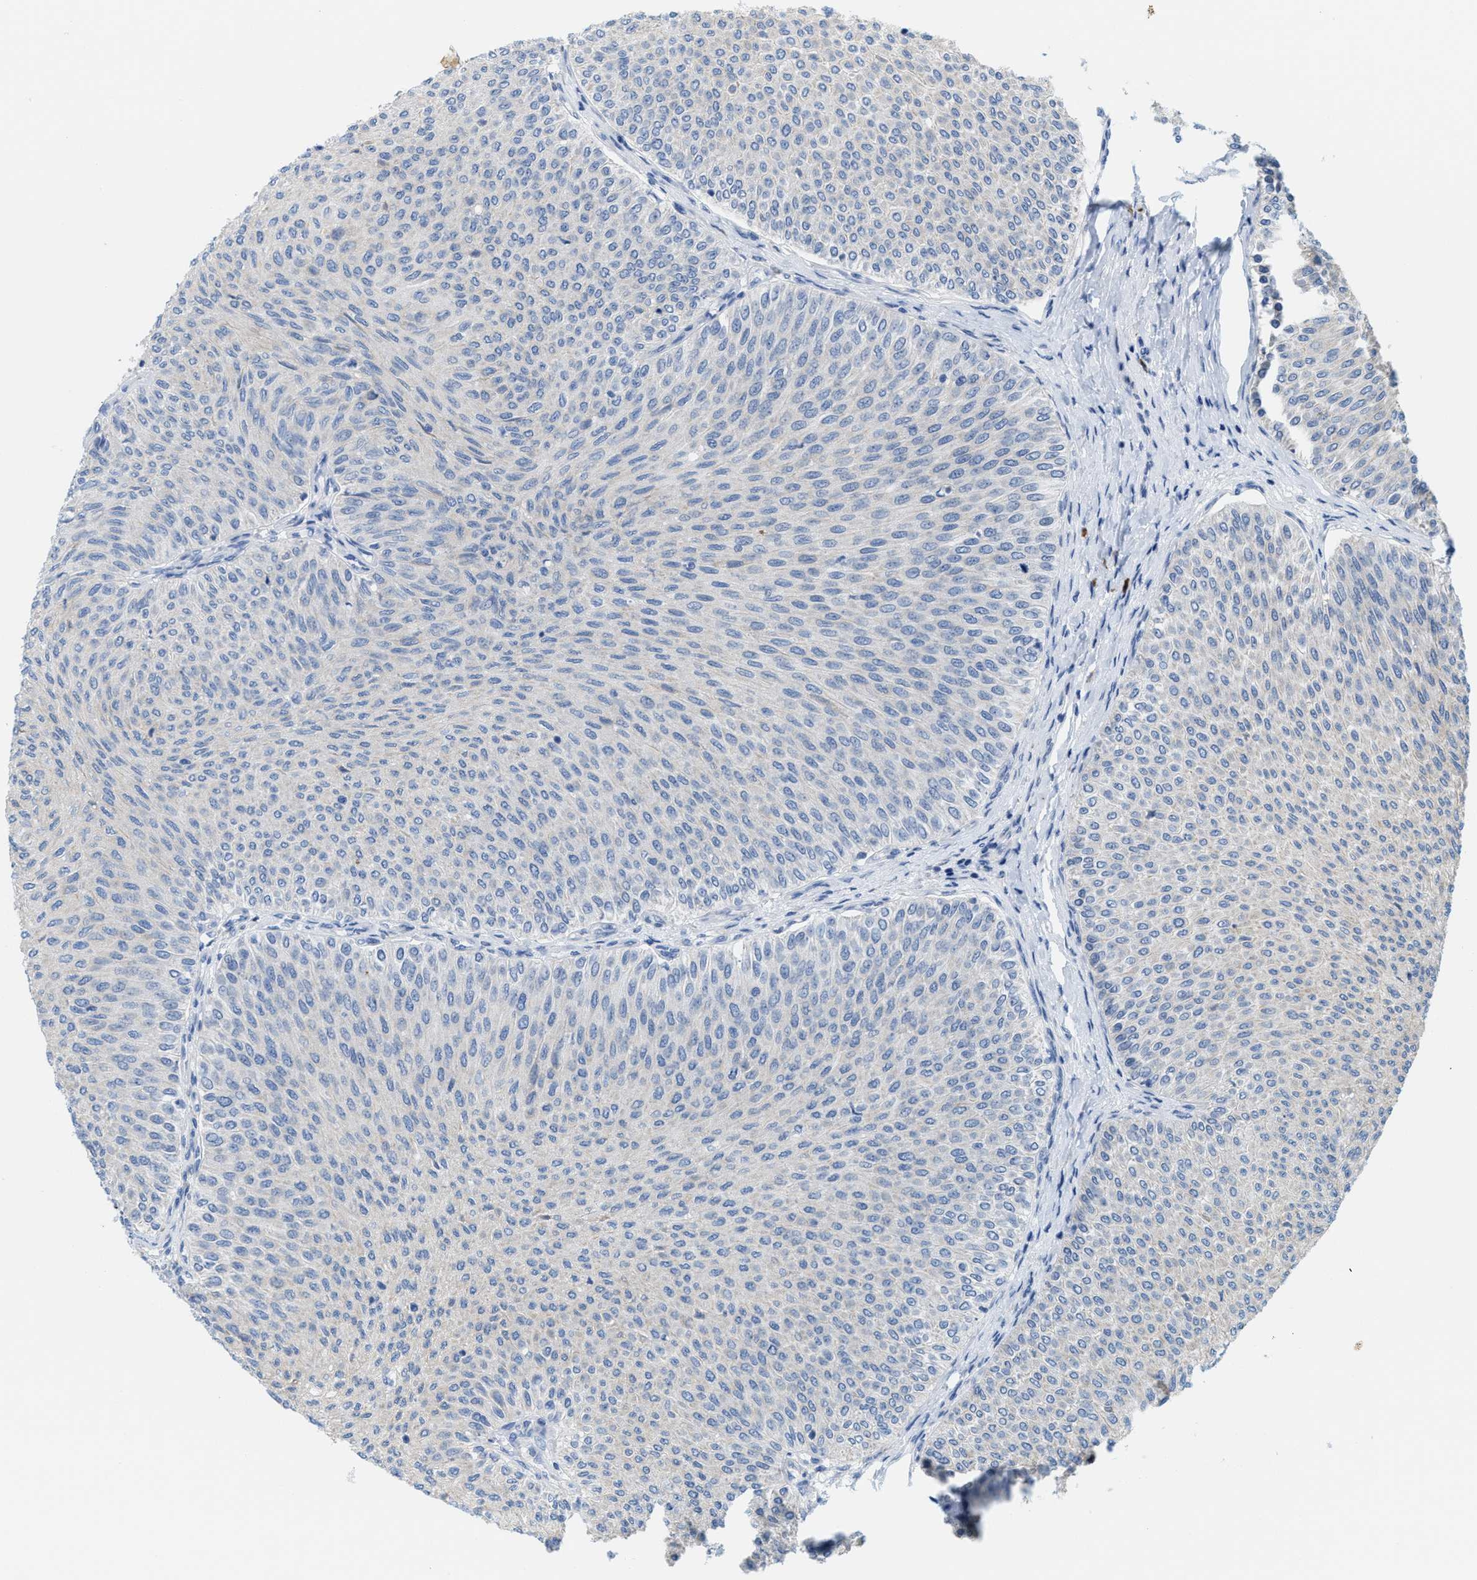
{"staining": {"intensity": "negative", "quantity": "none", "location": "none"}, "tissue": "urothelial cancer", "cell_type": "Tumor cells", "image_type": "cancer", "snomed": [{"axis": "morphology", "description": "Urothelial carcinoma, Low grade"}, {"axis": "topography", "description": "Urinary bladder"}], "caption": "A photomicrograph of low-grade urothelial carcinoma stained for a protein shows no brown staining in tumor cells.", "gene": "KIFC3", "patient": {"sex": "male", "age": 78}}